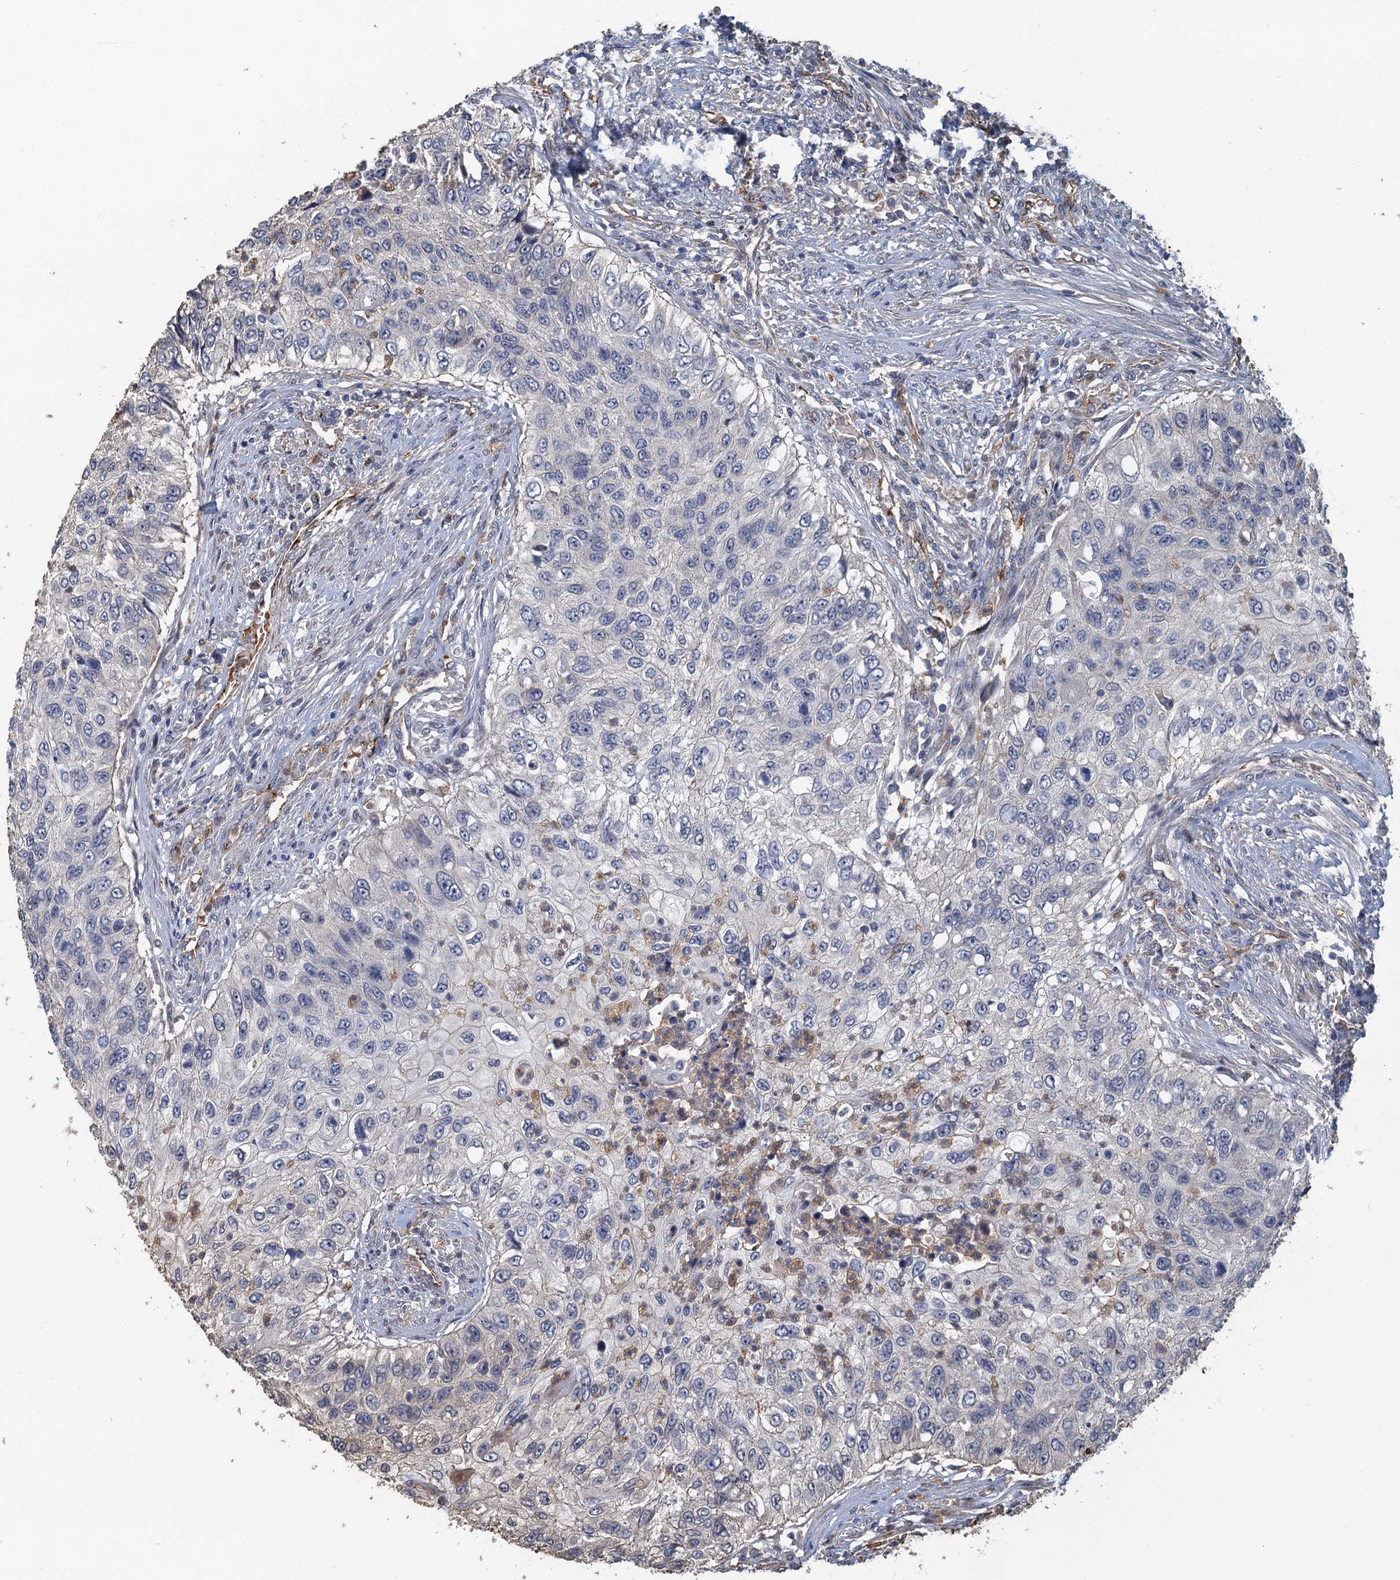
{"staining": {"intensity": "negative", "quantity": "none", "location": "none"}, "tissue": "urothelial cancer", "cell_type": "Tumor cells", "image_type": "cancer", "snomed": [{"axis": "morphology", "description": "Urothelial carcinoma, High grade"}, {"axis": "topography", "description": "Urinary bladder"}], "caption": "Tumor cells show no significant positivity in urothelial cancer. (Brightfield microscopy of DAB IHC at high magnification).", "gene": "ACSBG1", "patient": {"sex": "female", "age": 60}}